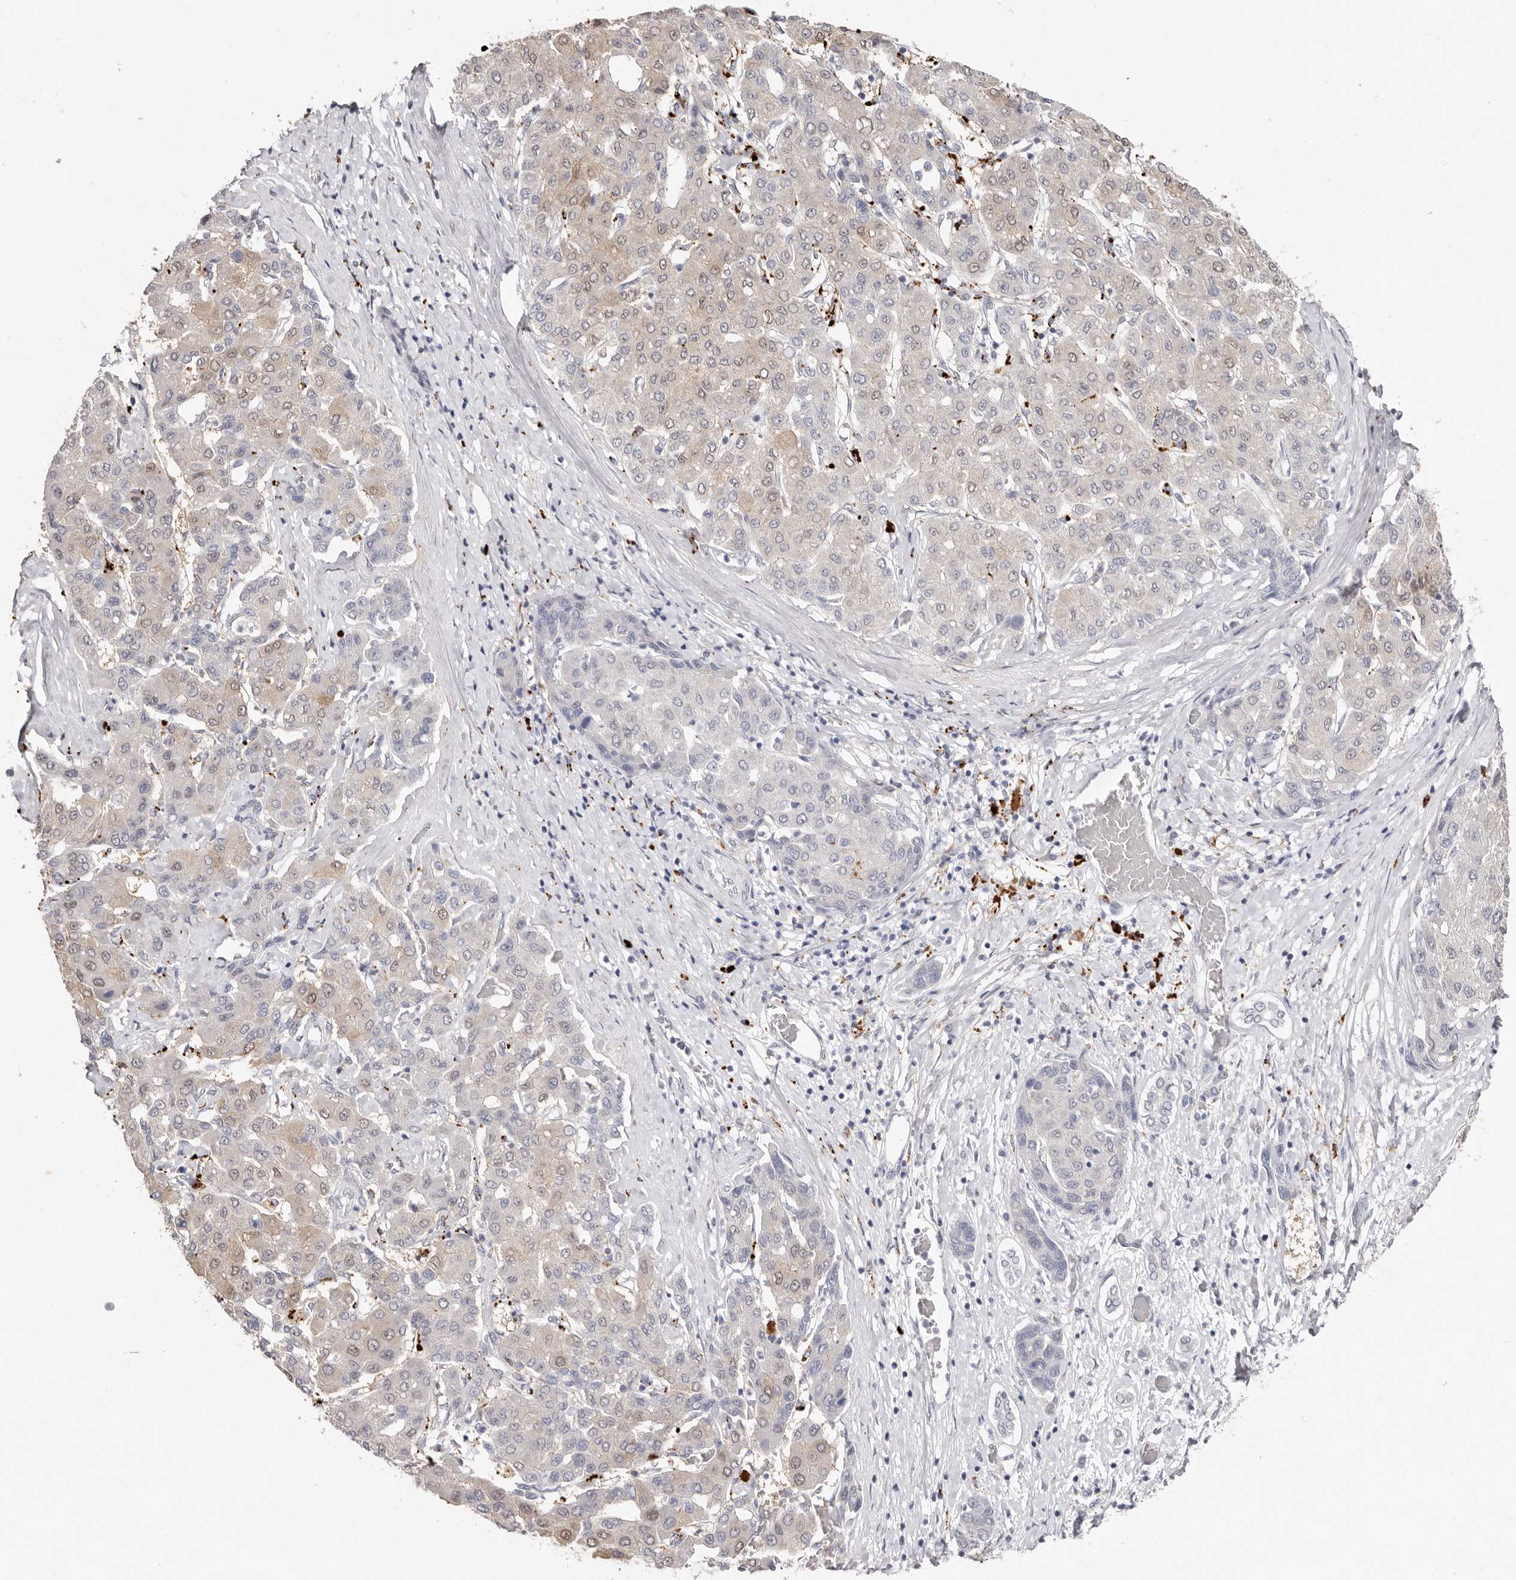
{"staining": {"intensity": "weak", "quantity": ">75%", "location": "cytoplasmic/membranous"}, "tissue": "liver cancer", "cell_type": "Tumor cells", "image_type": "cancer", "snomed": [{"axis": "morphology", "description": "Carcinoma, Hepatocellular, NOS"}, {"axis": "topography", "description": "Liver"}], "caption": "A photomicrograph showing weak cytoplasmic/membranous positivity in about >75% of tumor cells in liver cancer (hepatocellular carcinoma), as visualized by brown immunohistochemical staining.", "gene": "FAM185A", "patient": {"sex": "male", "age": 65}}